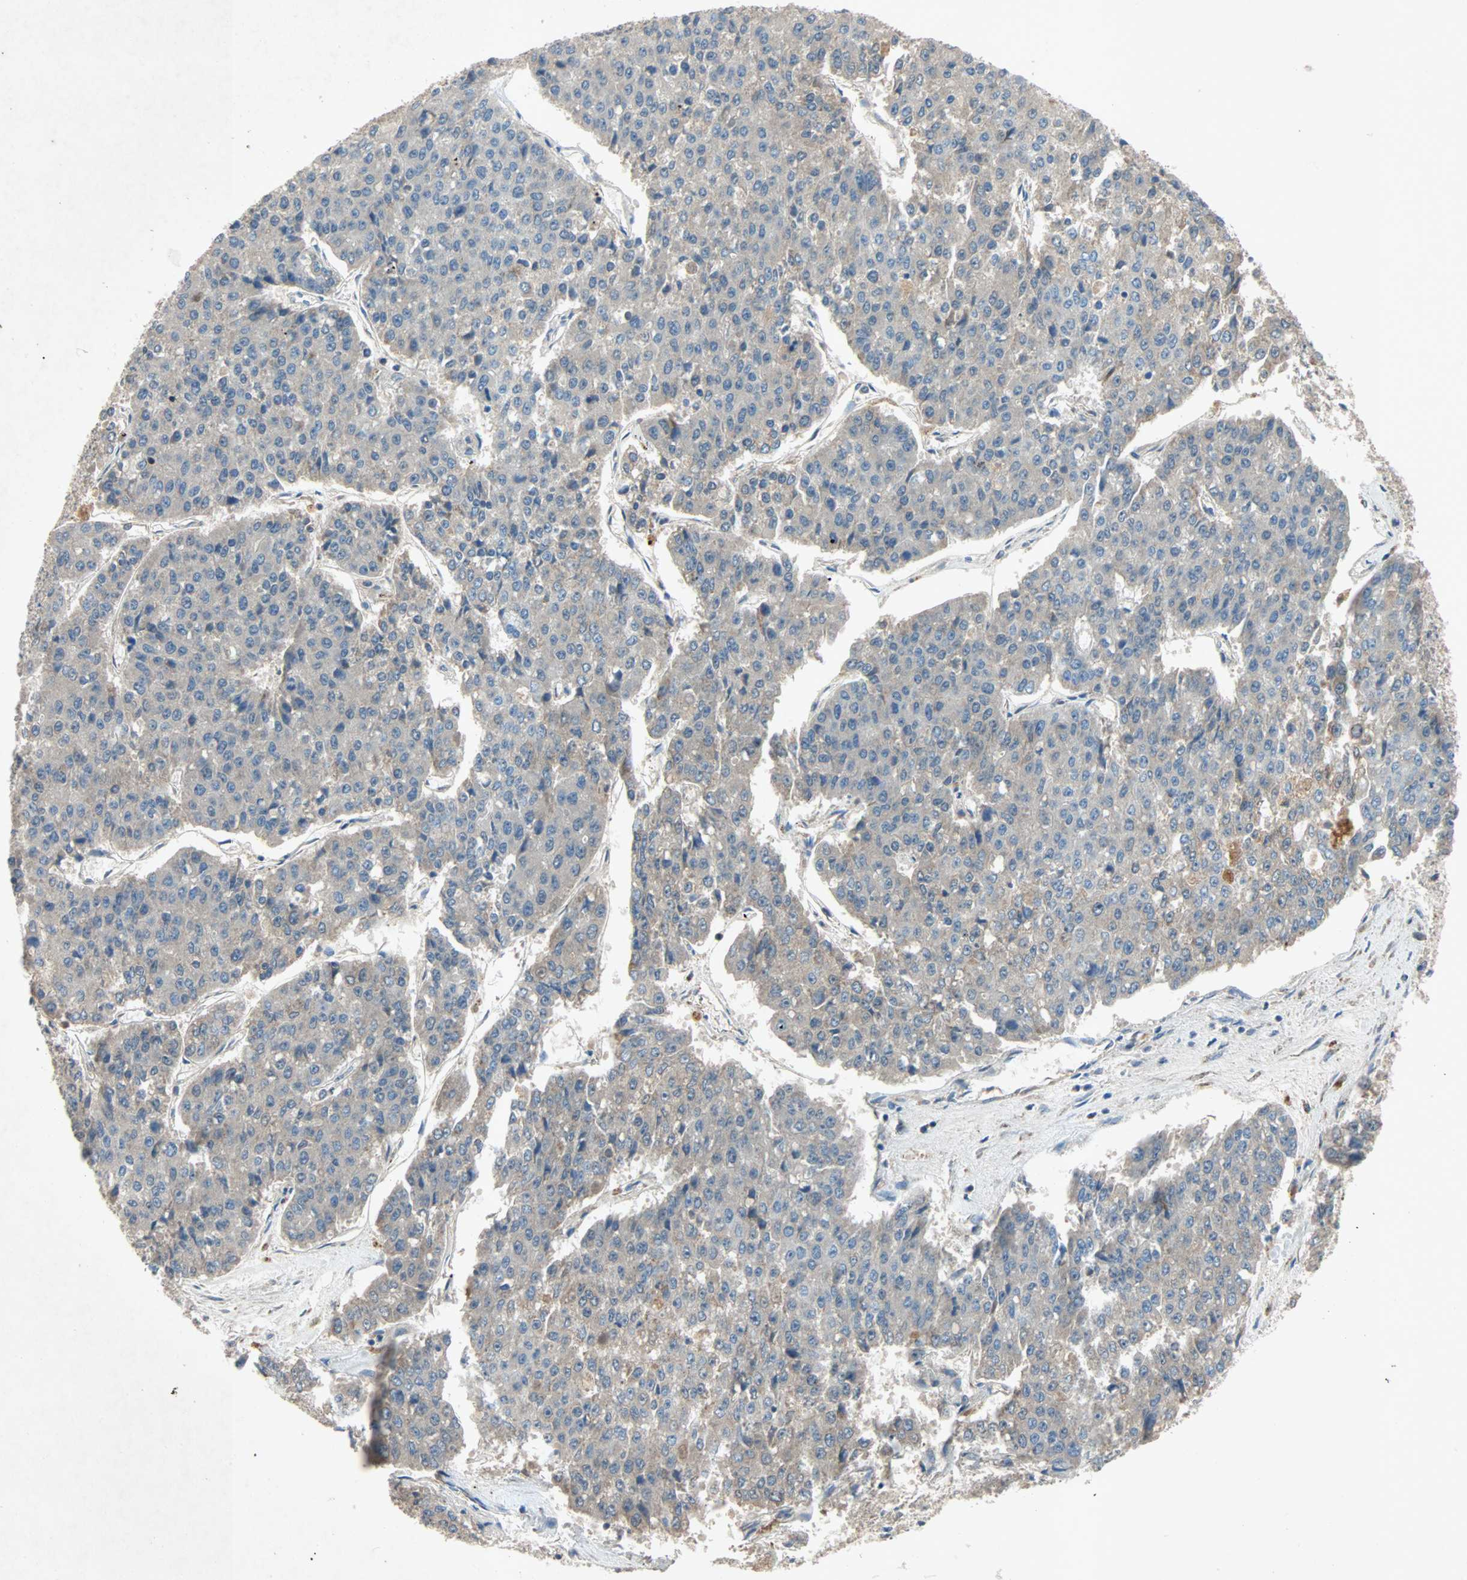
{"staining": {"intensity": "moderate", "quantity": ">75%", "location": "cytoplasmic/membranous"}, "tissue": "pancreatic cancer", "cell_type": "Tumor cells", "image_type": "cancer", "snomed": [{"axis": "morphology", "description": "Adenocarcinoma, NOS"}, {"axis": "topography", "description": "Pancreas"}], "caption": "IHC of pancreatic adenocarcinoma shows medium levels of moderate cytoplasmic/membranous expression in approximately >75% of tumor cells. (brown staining indicates protein expression, while blue staining denotes nuclei).", "gene": "XYLT1", "patient": {"sex": "male", "age": 50}}